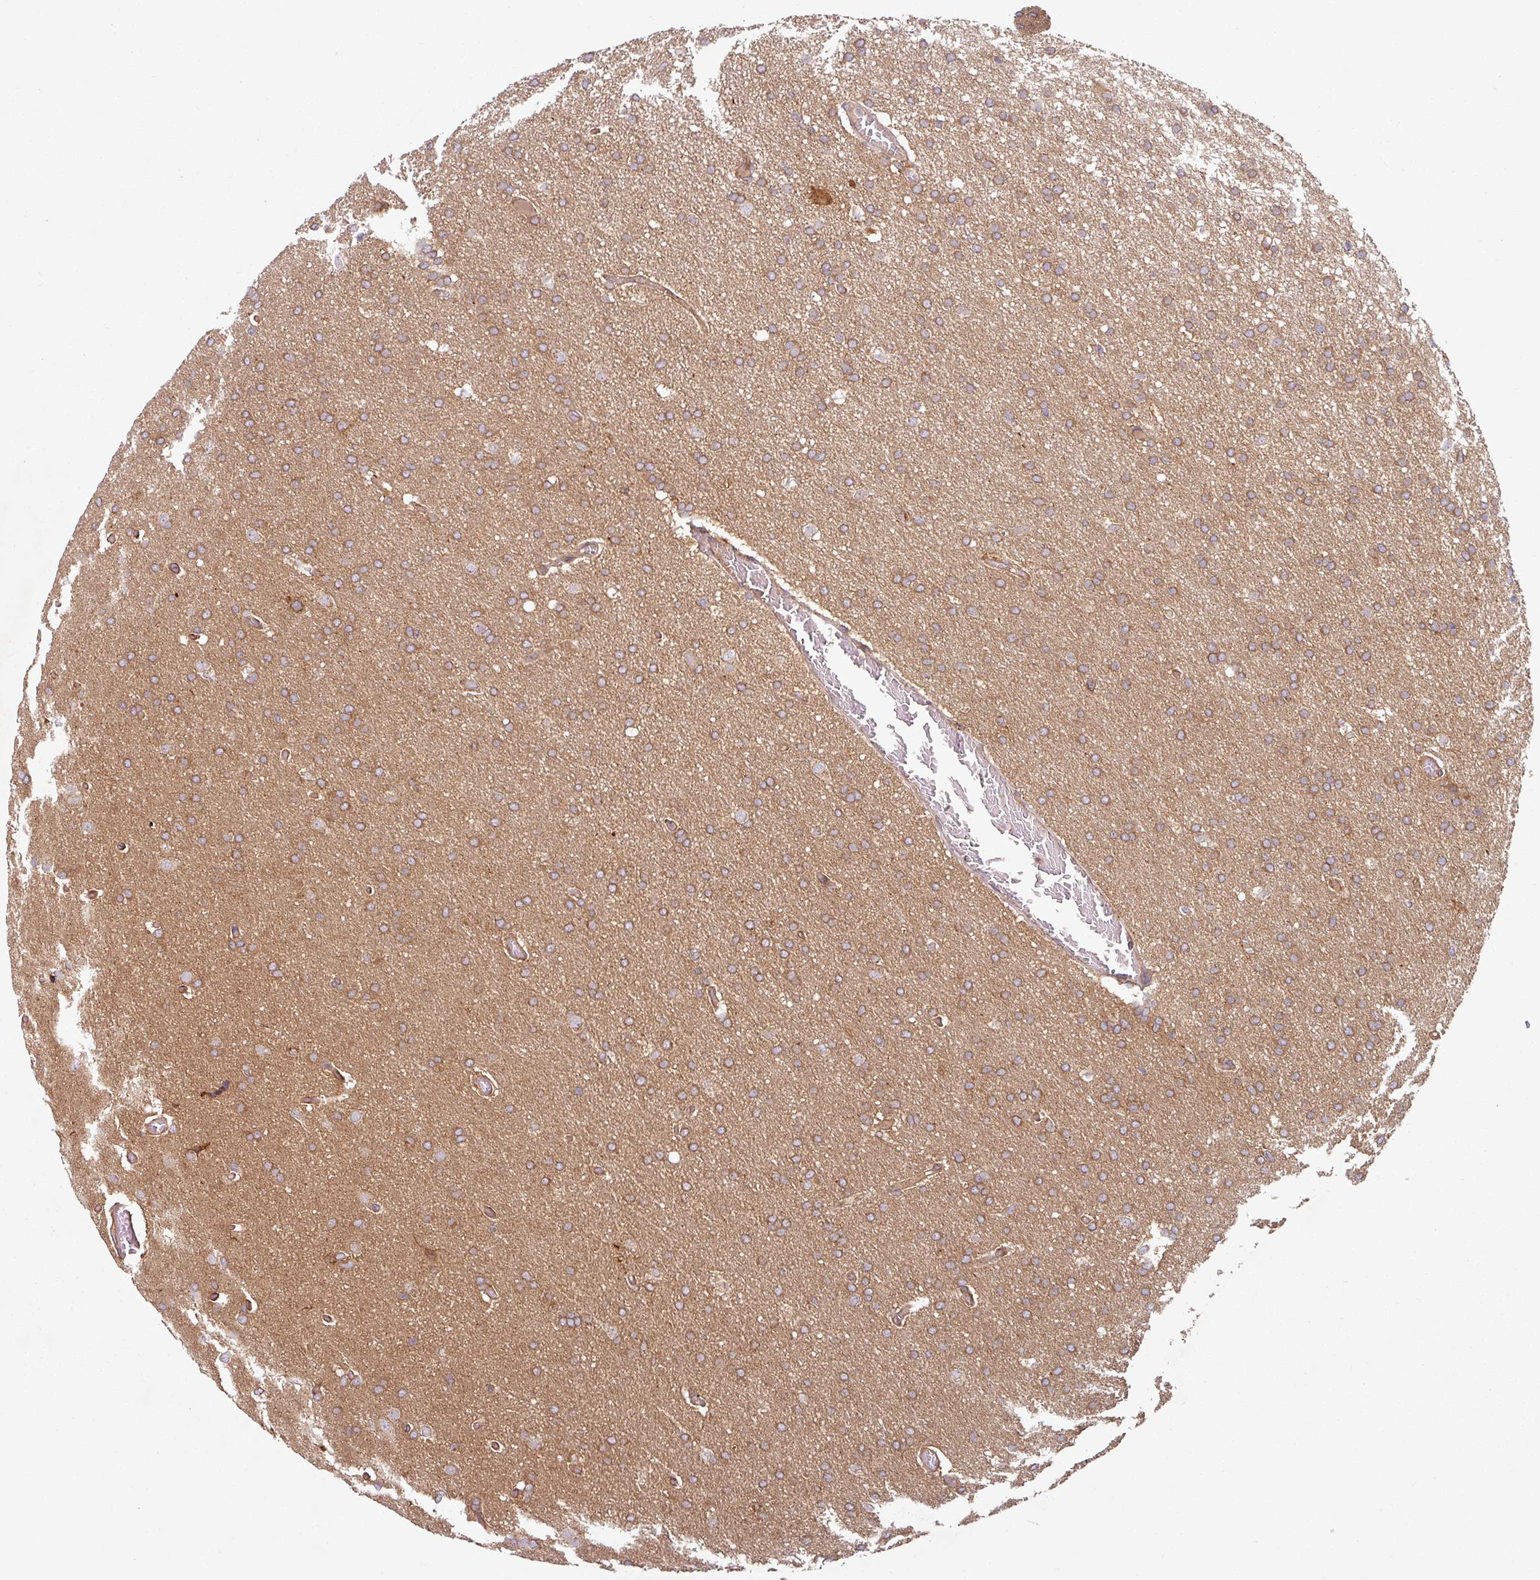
{"staining": {"intensity": "moderate", "quantity": ">75%", "location": "cytoplasmic/membranous"}, "tissue": "glioma", "cell_type": "Tumor cells", "image_type": "cancer", "snomed": [{"axis": "morphology", "description": "Glioma, malignant, High grade"}, {"axis": "topography", "description": "Cerebral cortex"}], "caption": "A medium amount of moderate cytoplasmic/membranous positivity is identified in approximately >75% of tumor cells in malignant high-grade glioma tissue.", "gene": "RAB5A", "patient": {"sex": "female", "age": 36}}